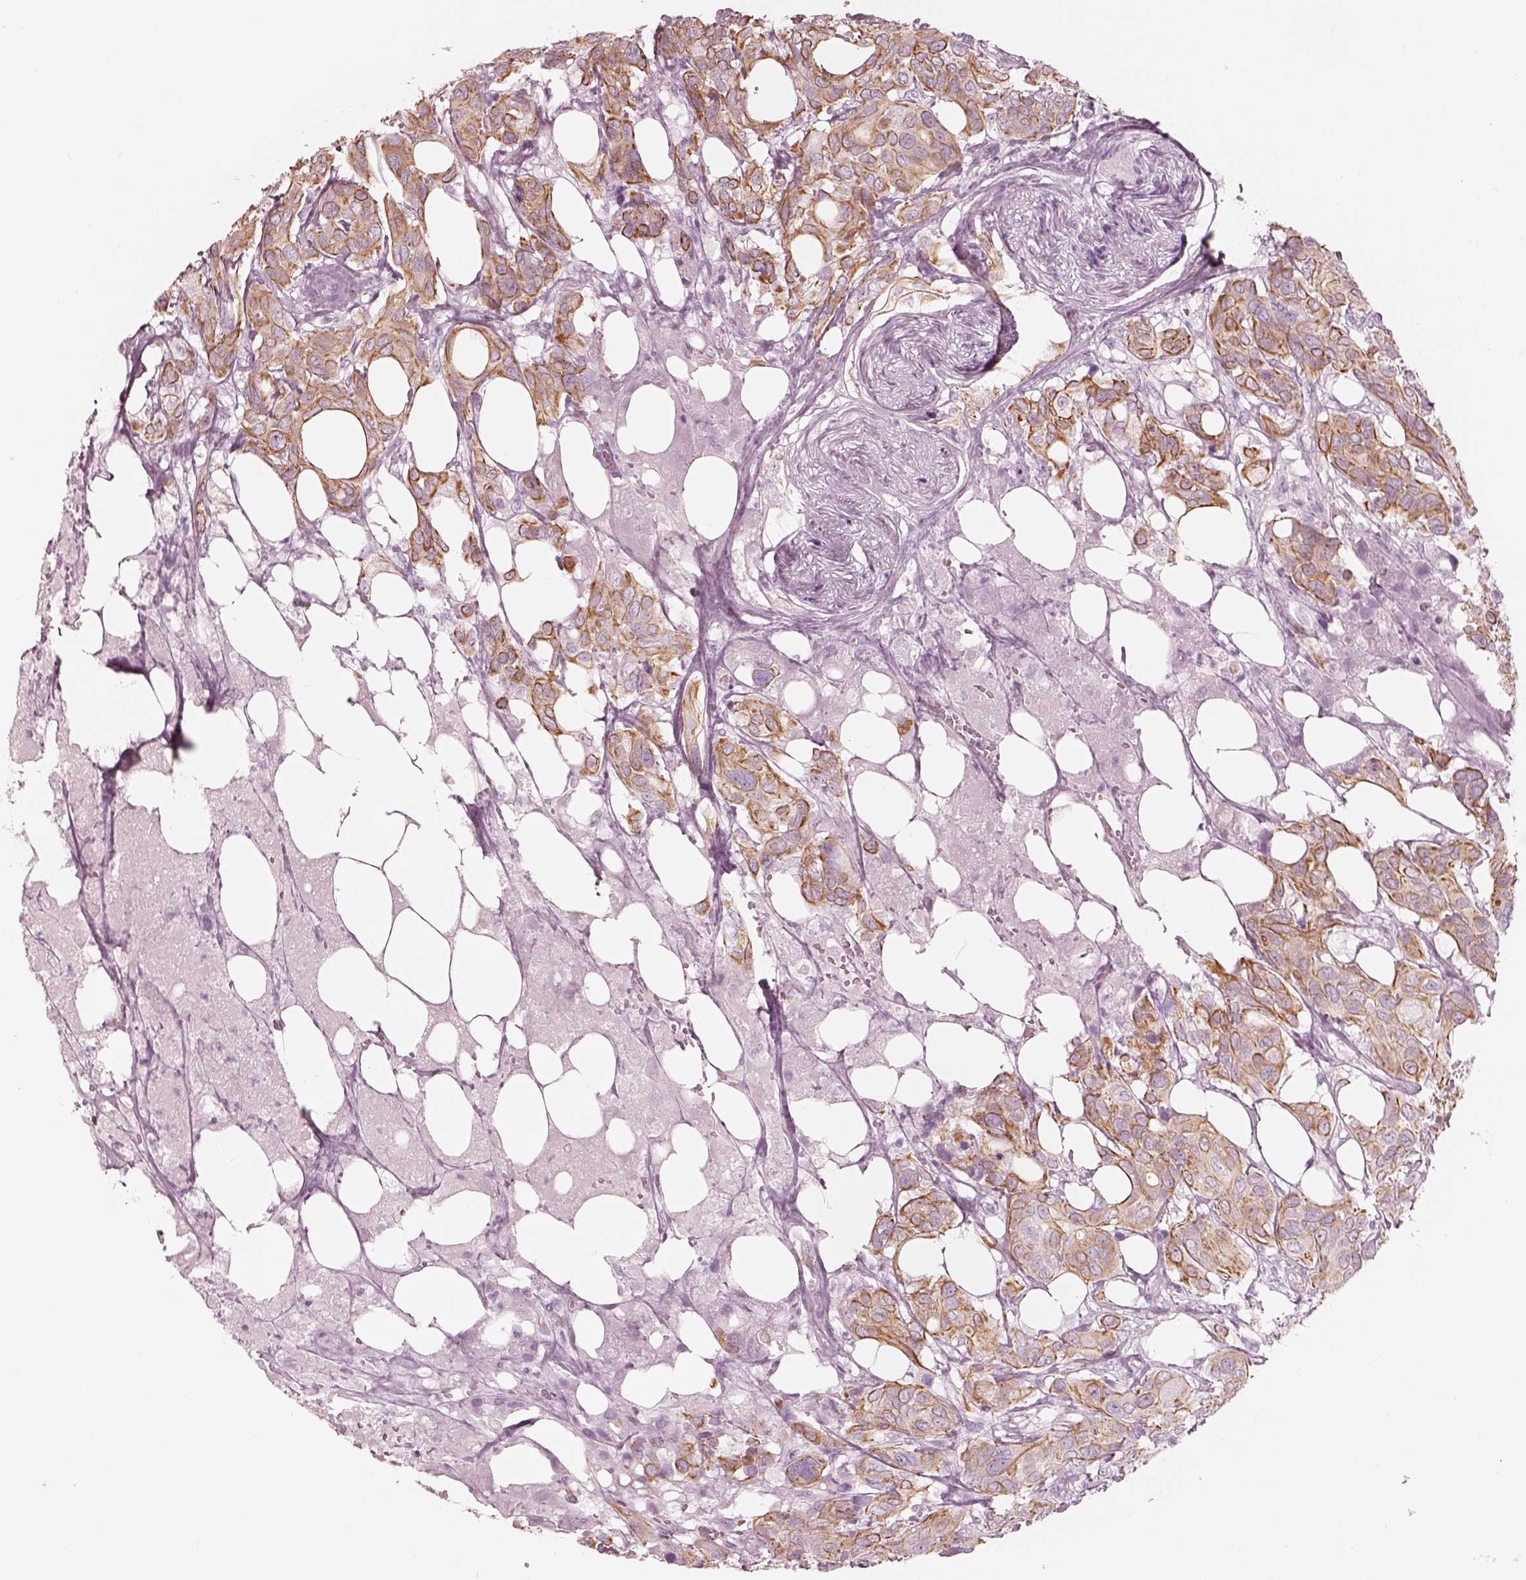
{"staining": {"intensity": "moderate", "quantity": ">75%", "location": "cytoplasmic/membranous"}, "tissue": "urothelial cancer", "cell_type": "Tumor cells", "image_type": "cancer", "snomed": [{"axis": "morphology", "description": "Urothelial carcinoma, NOS"}, {"axis": "morphology", "description": "Urothelial carcinoma, High grade"}, {"axis": "topography", "description": "Urinary bladder"}], "caption": "IHC micrograph of neoplastic tissue: transitional cell carcinoma stained using immunohistochemistry (IHC) reveals medium levels of moderate protein expression localized specifically in the cytoplasmic/membranous of tumor cells, appearing as a cytoplasmic/membranous brown color.", "gene": "PON3", "patient": {"sex": "male", "age": 63}}